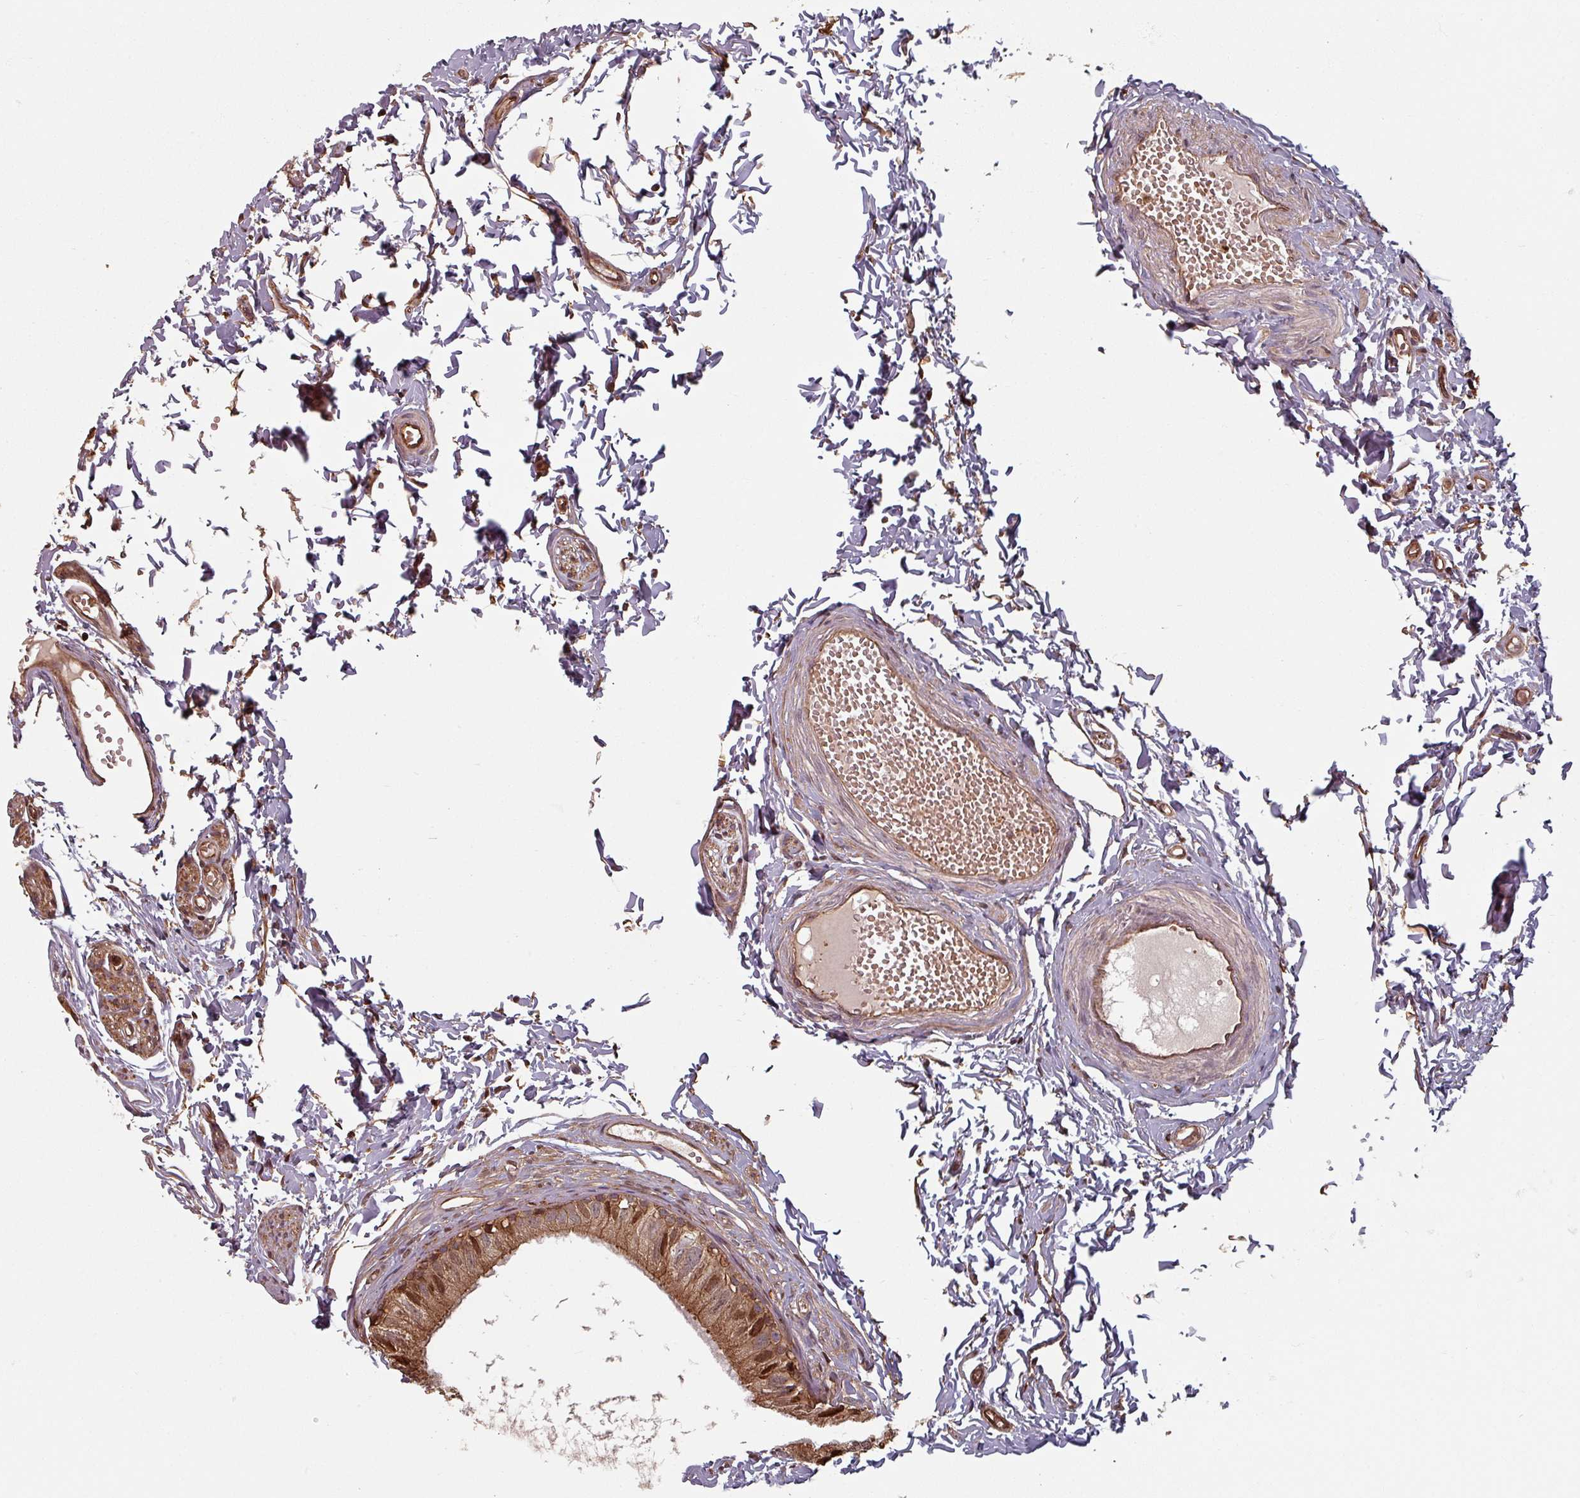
{"staining": {"intensity": "moderate", "quantity": ">75%", "location": "cytoplasmic/membranous,nuclear"}, "tissue": "epididymis", "cell_type": "Glandular cells", "image_type": "normal", "snomed": [{"axis": "morphology", "description": "Normal tissue, NOS"}, {"axis": "topography", "description": "Epididymis"}], "caption": "Immunohistochemical staining of unremarkable epididymis demonstrates >75% levels of moderate cytoplasmic/membranous,nuclear protein expression in about >75% of glandular cells. (DAB IHC, brown staining for protein, blue staining for nuclei).", "gene": "EID1", "patient": {"sex": "male", "age": 37}}